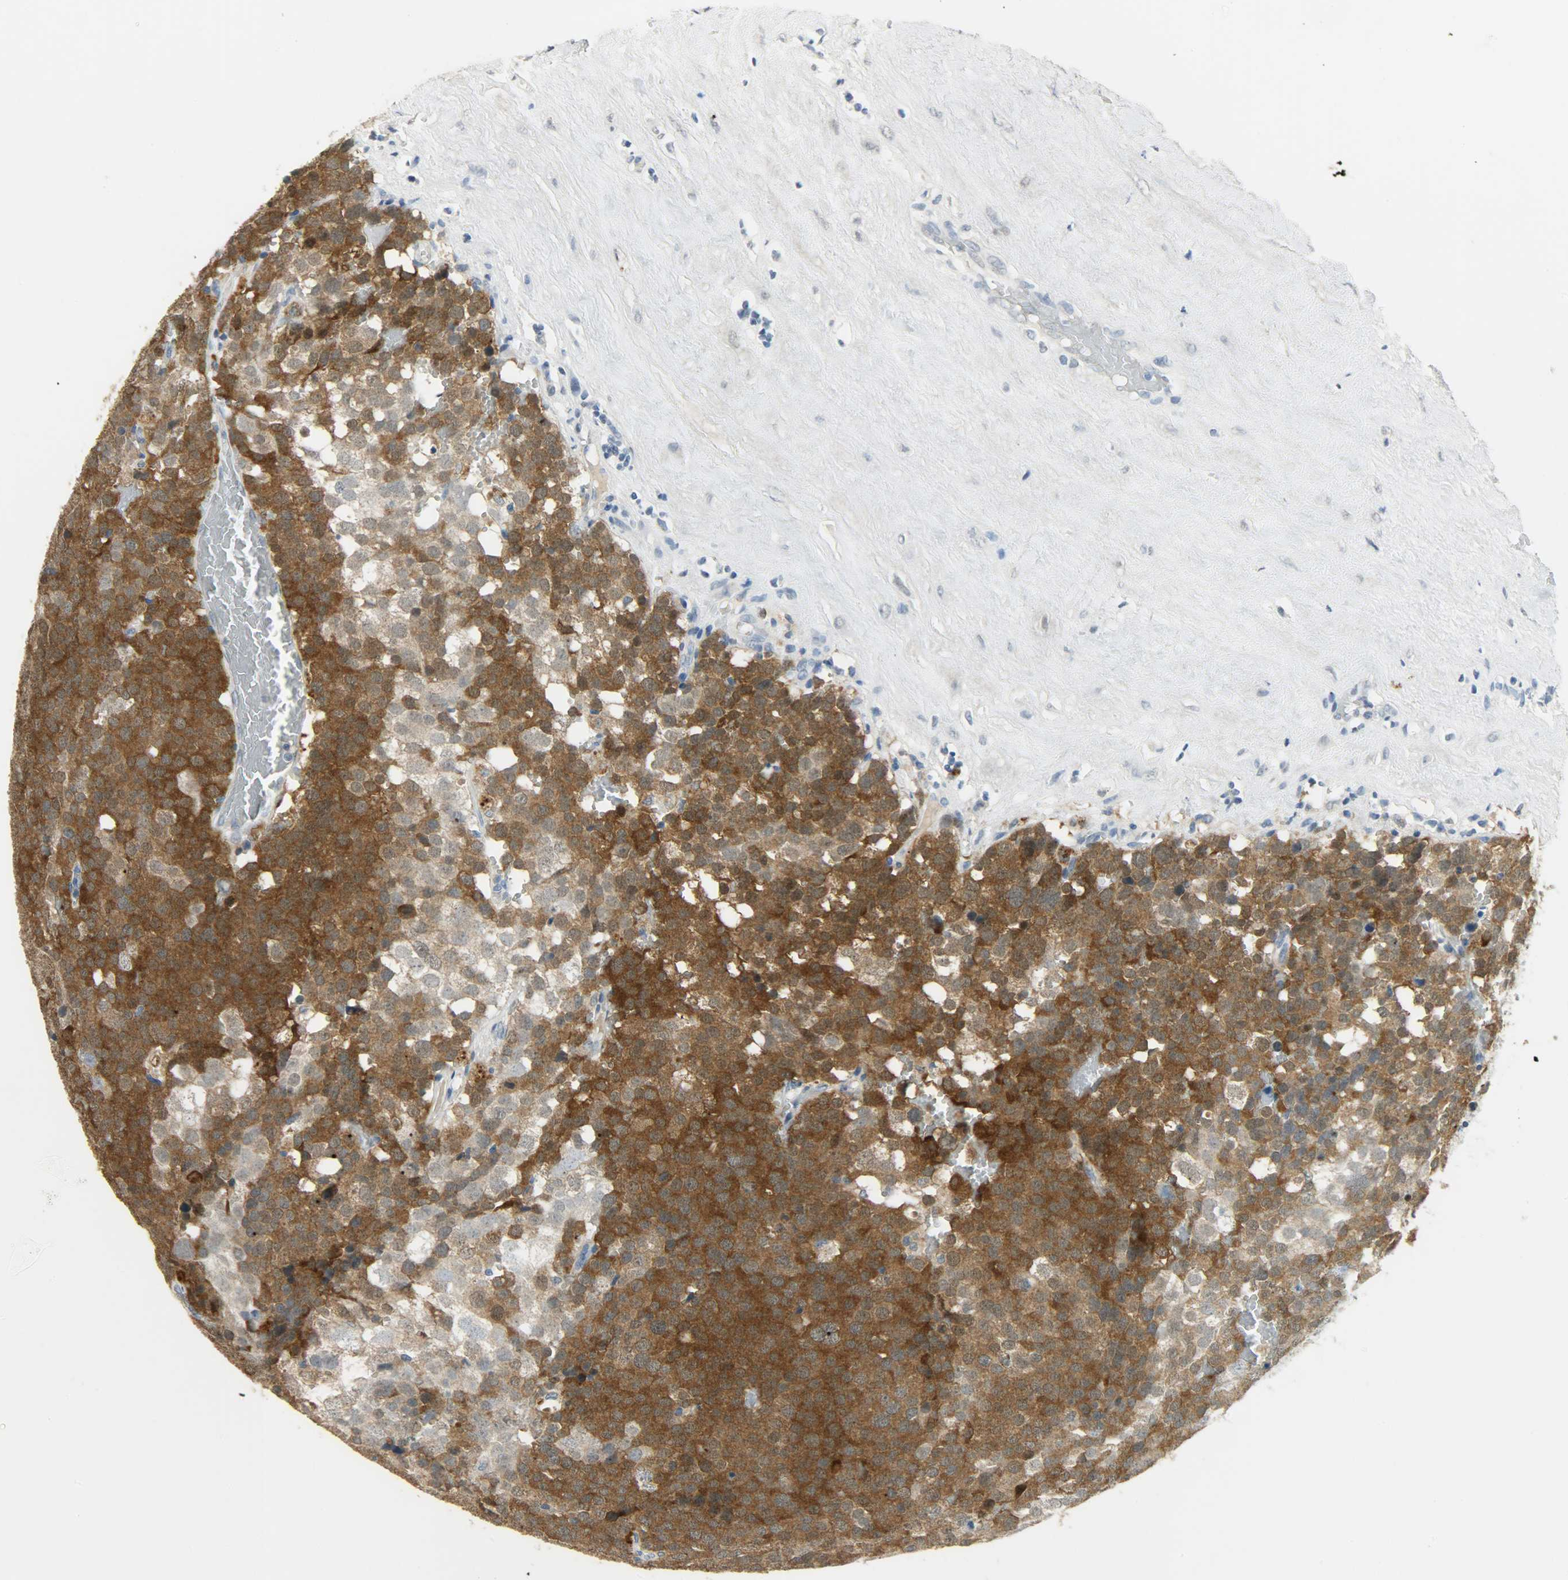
{"staining": {"intensity": "strong", "quantity": ">75%", "location": "cytoplasmic/membranous"}, "tissue": "testis cancer", "cell_type": "Tumor cells", "image_type": "cancer", "snomed": [{"axis": "morphology", "description": "Seminoma, NOS"}, {"axis": "topography", "description": "Testis"}], "caption": "Immunohistochemical staining of testis cancer displays strong cytoplasmic/membranous protein positivity in approximately >75% of tumor cells.", "gene": "DNAJB6", "patient": {"sex": "male", "age": 71}}